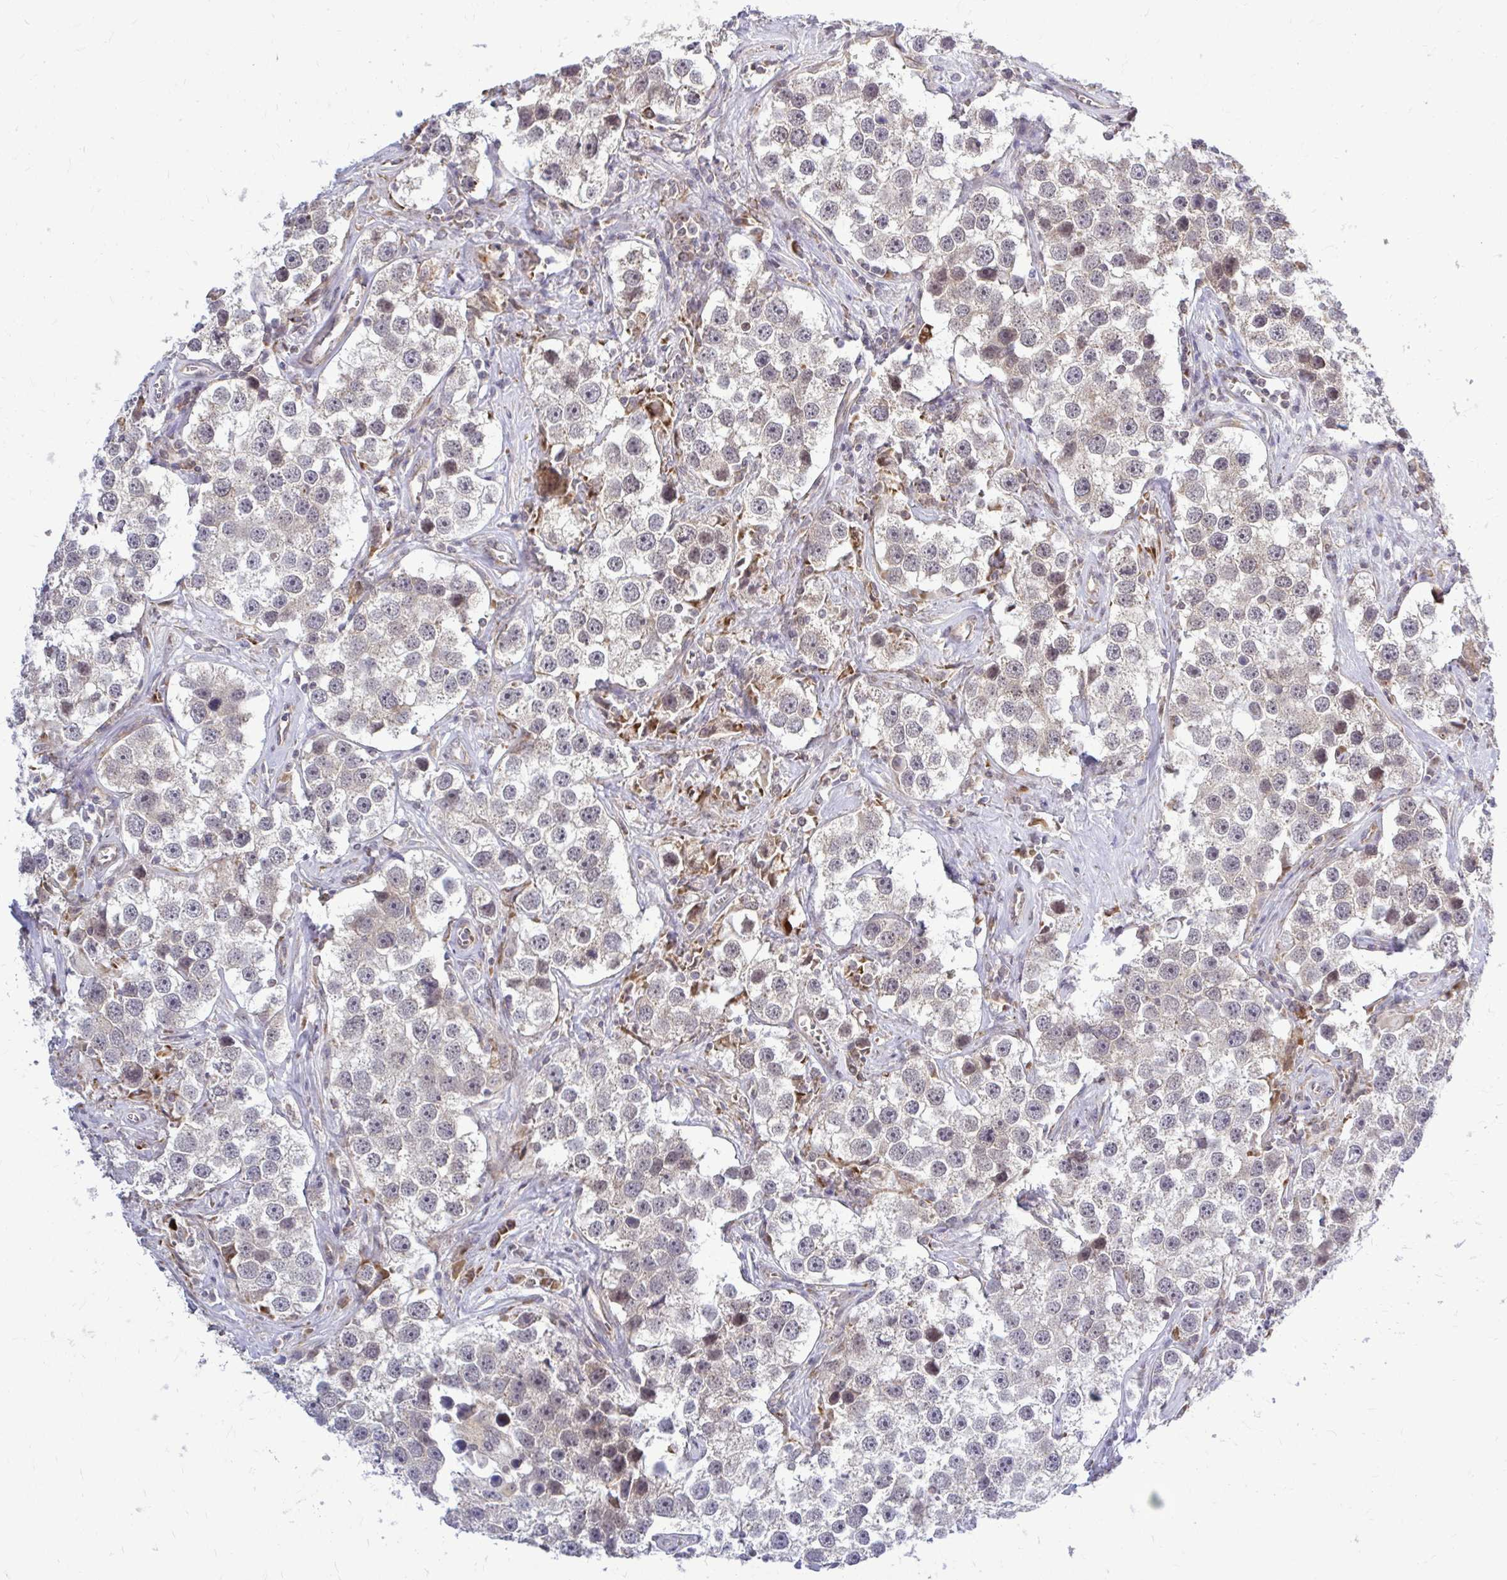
{"staining": {"intensity": "weak", "quantity": "25%-75%", "location": "cytoplasmic/membranous"}, "tissue": "testis cancer", "cell_type": "Tumor cells", "image_type": "cancer", "snomed": [{"axis": "morphology", "description": "Seminoma, NOS"}, {"axis": "topography", "description": "Testis"}], "caption": "This is an image of immunohistochemistry staining of seminoma (testis), which shows weak positivity in the cytoplasmic/membranous of tumor cells.", "gene": "FMR1", "patient": {"sex": "male", "age": 49}}